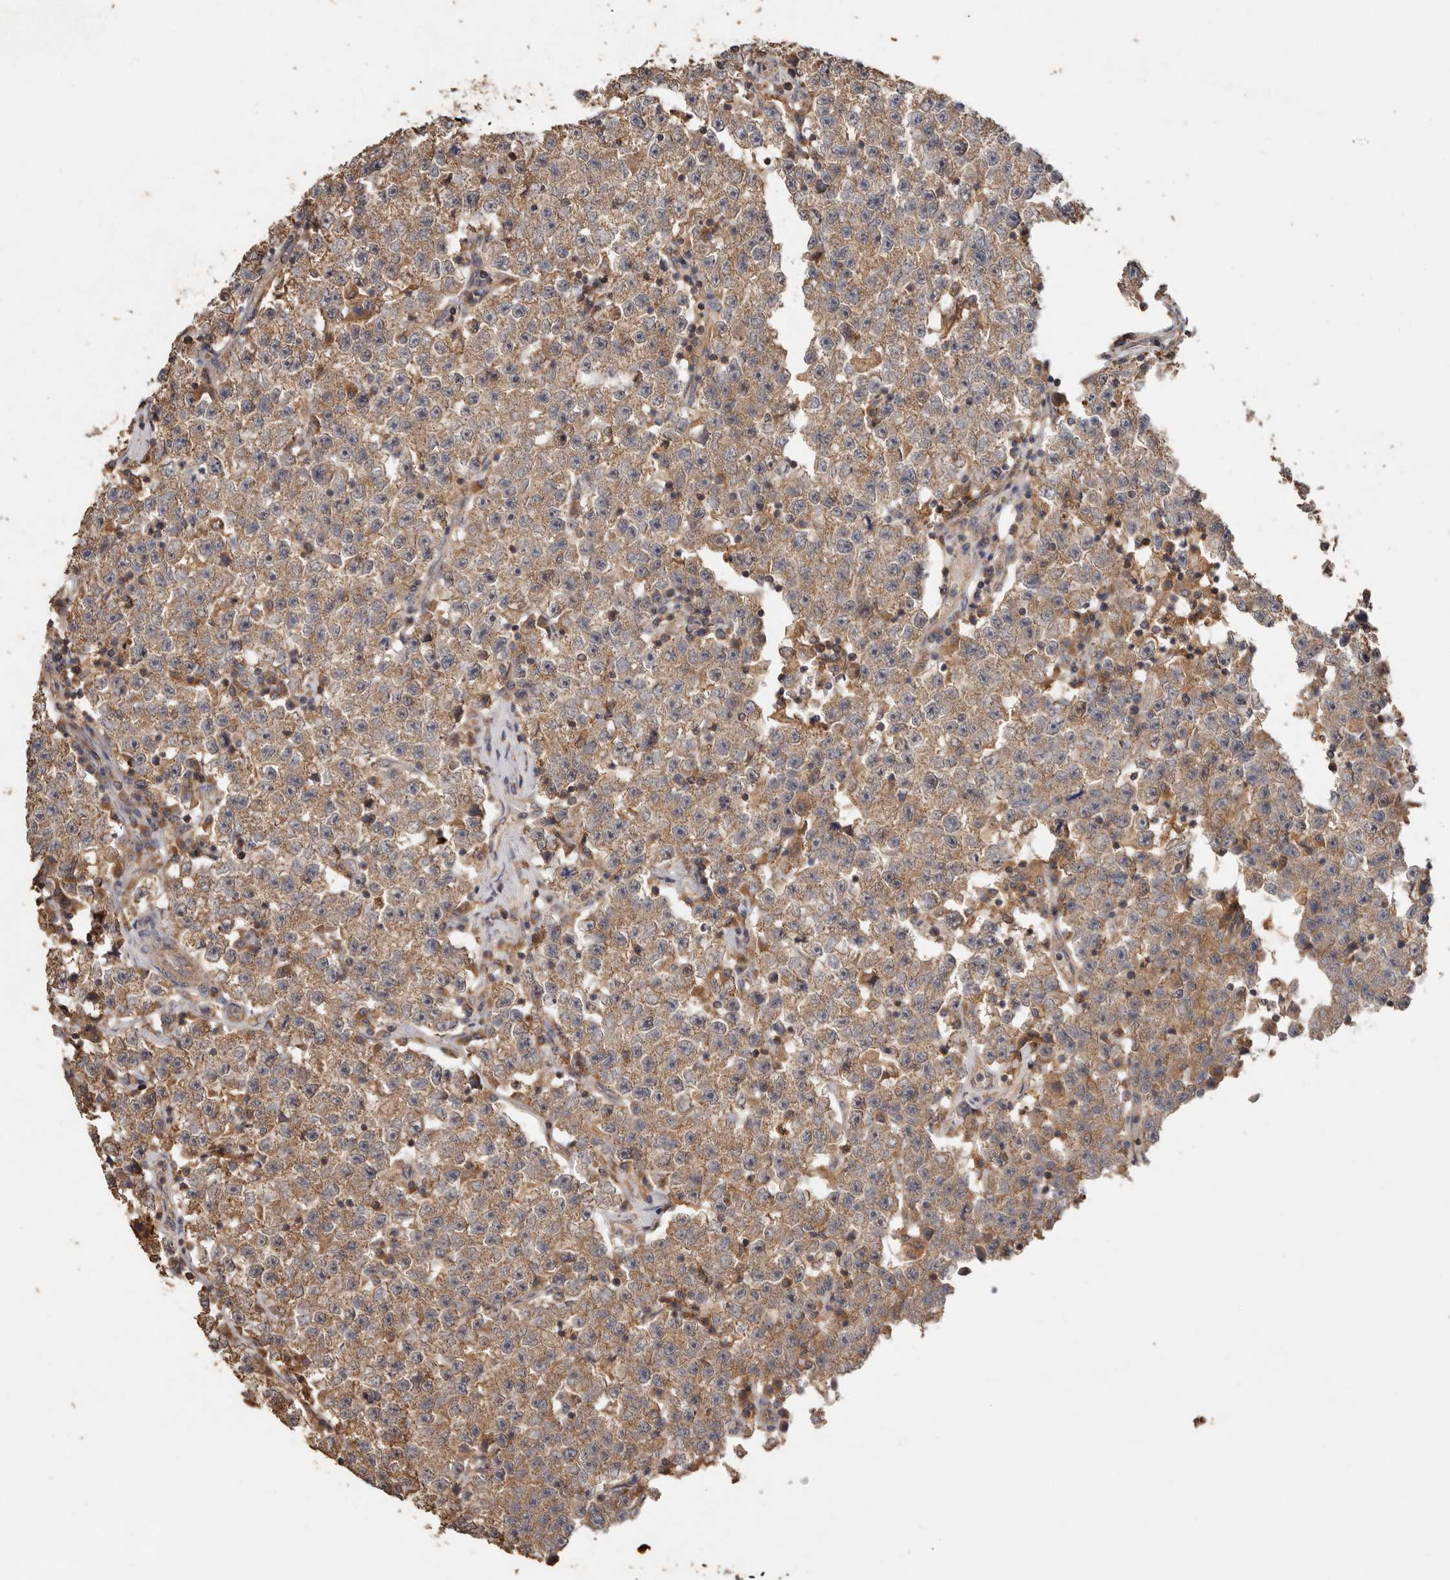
{"staining": {"intensity": "moderate", "quantity": ">75%", "location": "cytoplasmic/membranous"}, "tissue": "testis cancer", "cell_type": "Tumor cells", "image_type": "cancer", "snomed": [{"axis": "morphology", "description": "Seminoma, NOS"}, {"axis": "topography", "description": "Testis"}], "caption": "Immunohistochemical staining of human testis cancer displays medium levels of moderate cytoplasmic/membranous protein positivity in about >75% of tumor cells.", "gene": "RWDD1", "patient": {"sex": "male", "age": 22}}